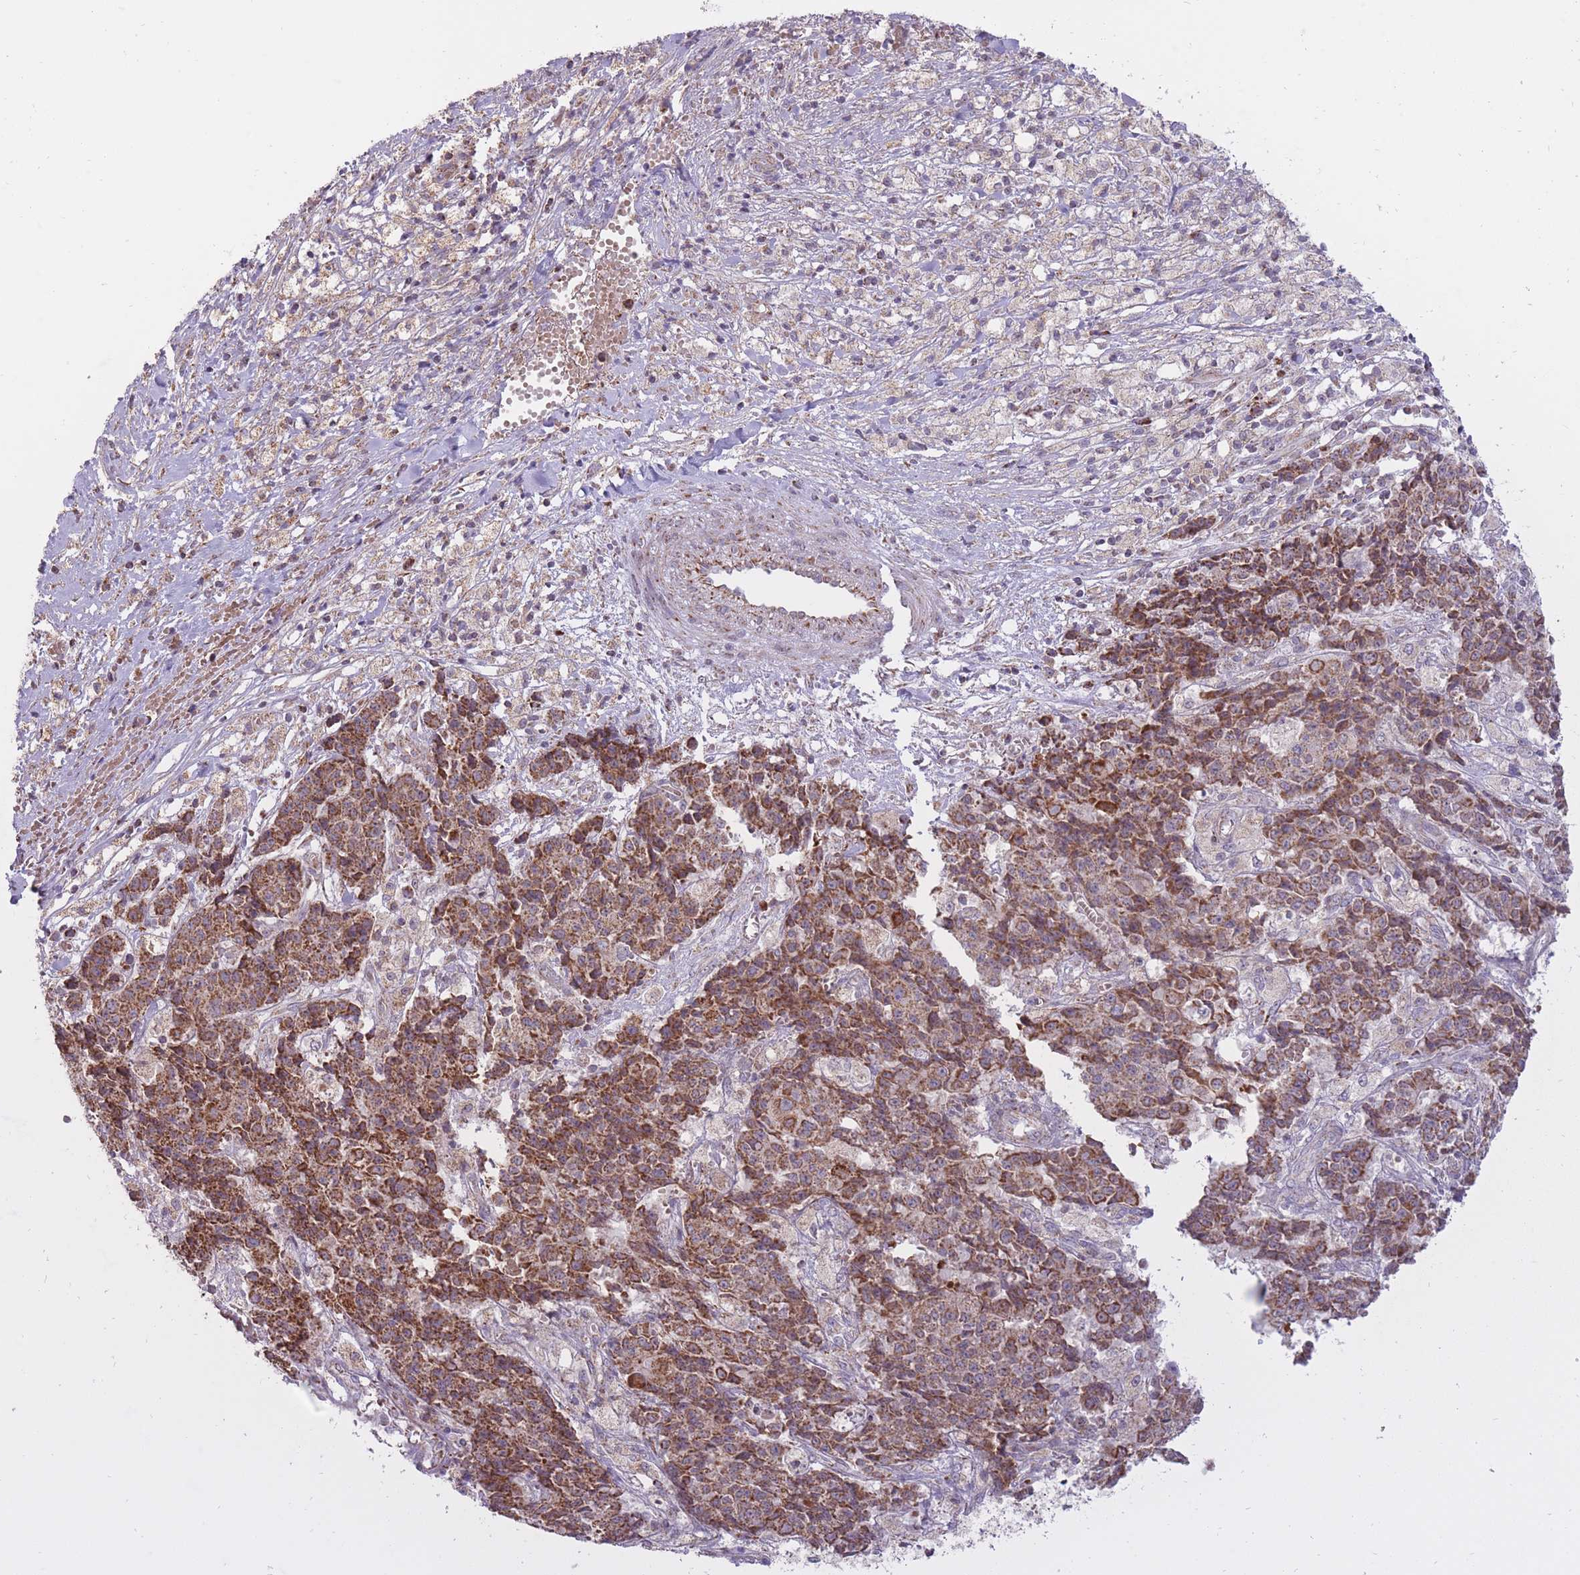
{"staining": {"intensity": "moderate", "quantity": ">75%", "location": "cytoplasmic/membranous"}, "tissue": "ovarian cancer", "cell_type": "Tumor cells", "image_type": "cancer", "snomed": [{"axis": "morphology", "description": "Carcinoma, endometroid"}, {"axis": "topography", "description": "Ovary"}], "caption": "Endometroid carcinoma (ovarian) stained with a protein marker demonstrates moderate staining in tumor cells.", "gene": "LIN7C", "patient": {"sex": "female", "age": 42}}